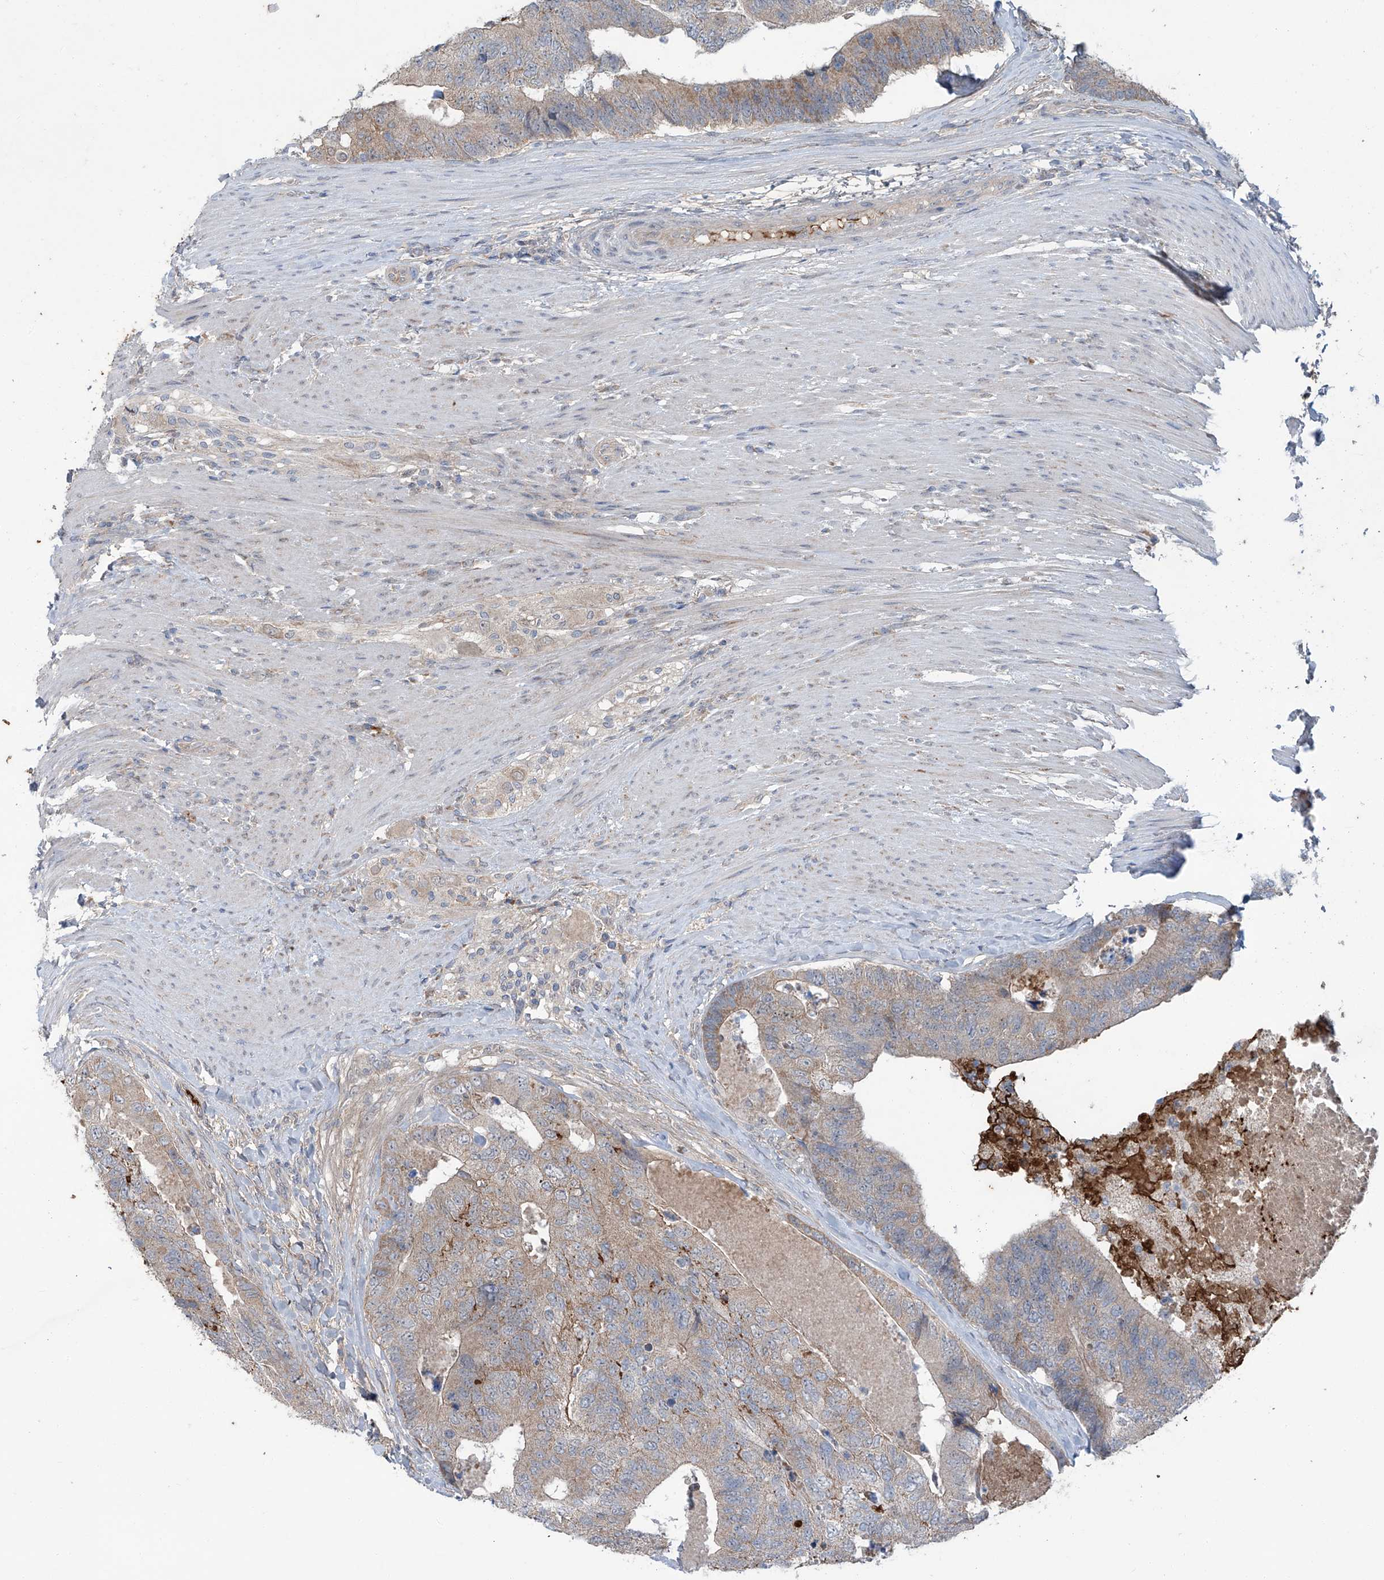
{"staining": {"intensity": "weak", "quantity": ">75%", "location": "cytoplasmic/membranous"}, "tissue": "colorectal cancer", "cell_type": "Tumor cells", "image_type": "cancer", "snomed": [{"axis": "morphology", "description": "Adenocarcinoma, NOS"}, {"axis": "topography", "description": "Colon"}], "caption": "Colorectal cancer was stained to show a protein in brown. There is low levels of weak cytoplasmic/membranous positivity in about >75% of tumor cells. The staining is performed using DAB brown chromogen to label protein expression. The nuclei are counter-stained blue using hematoxylin.", "gene": "SIX4", "patient": {"sex": "female", "age": 67}}